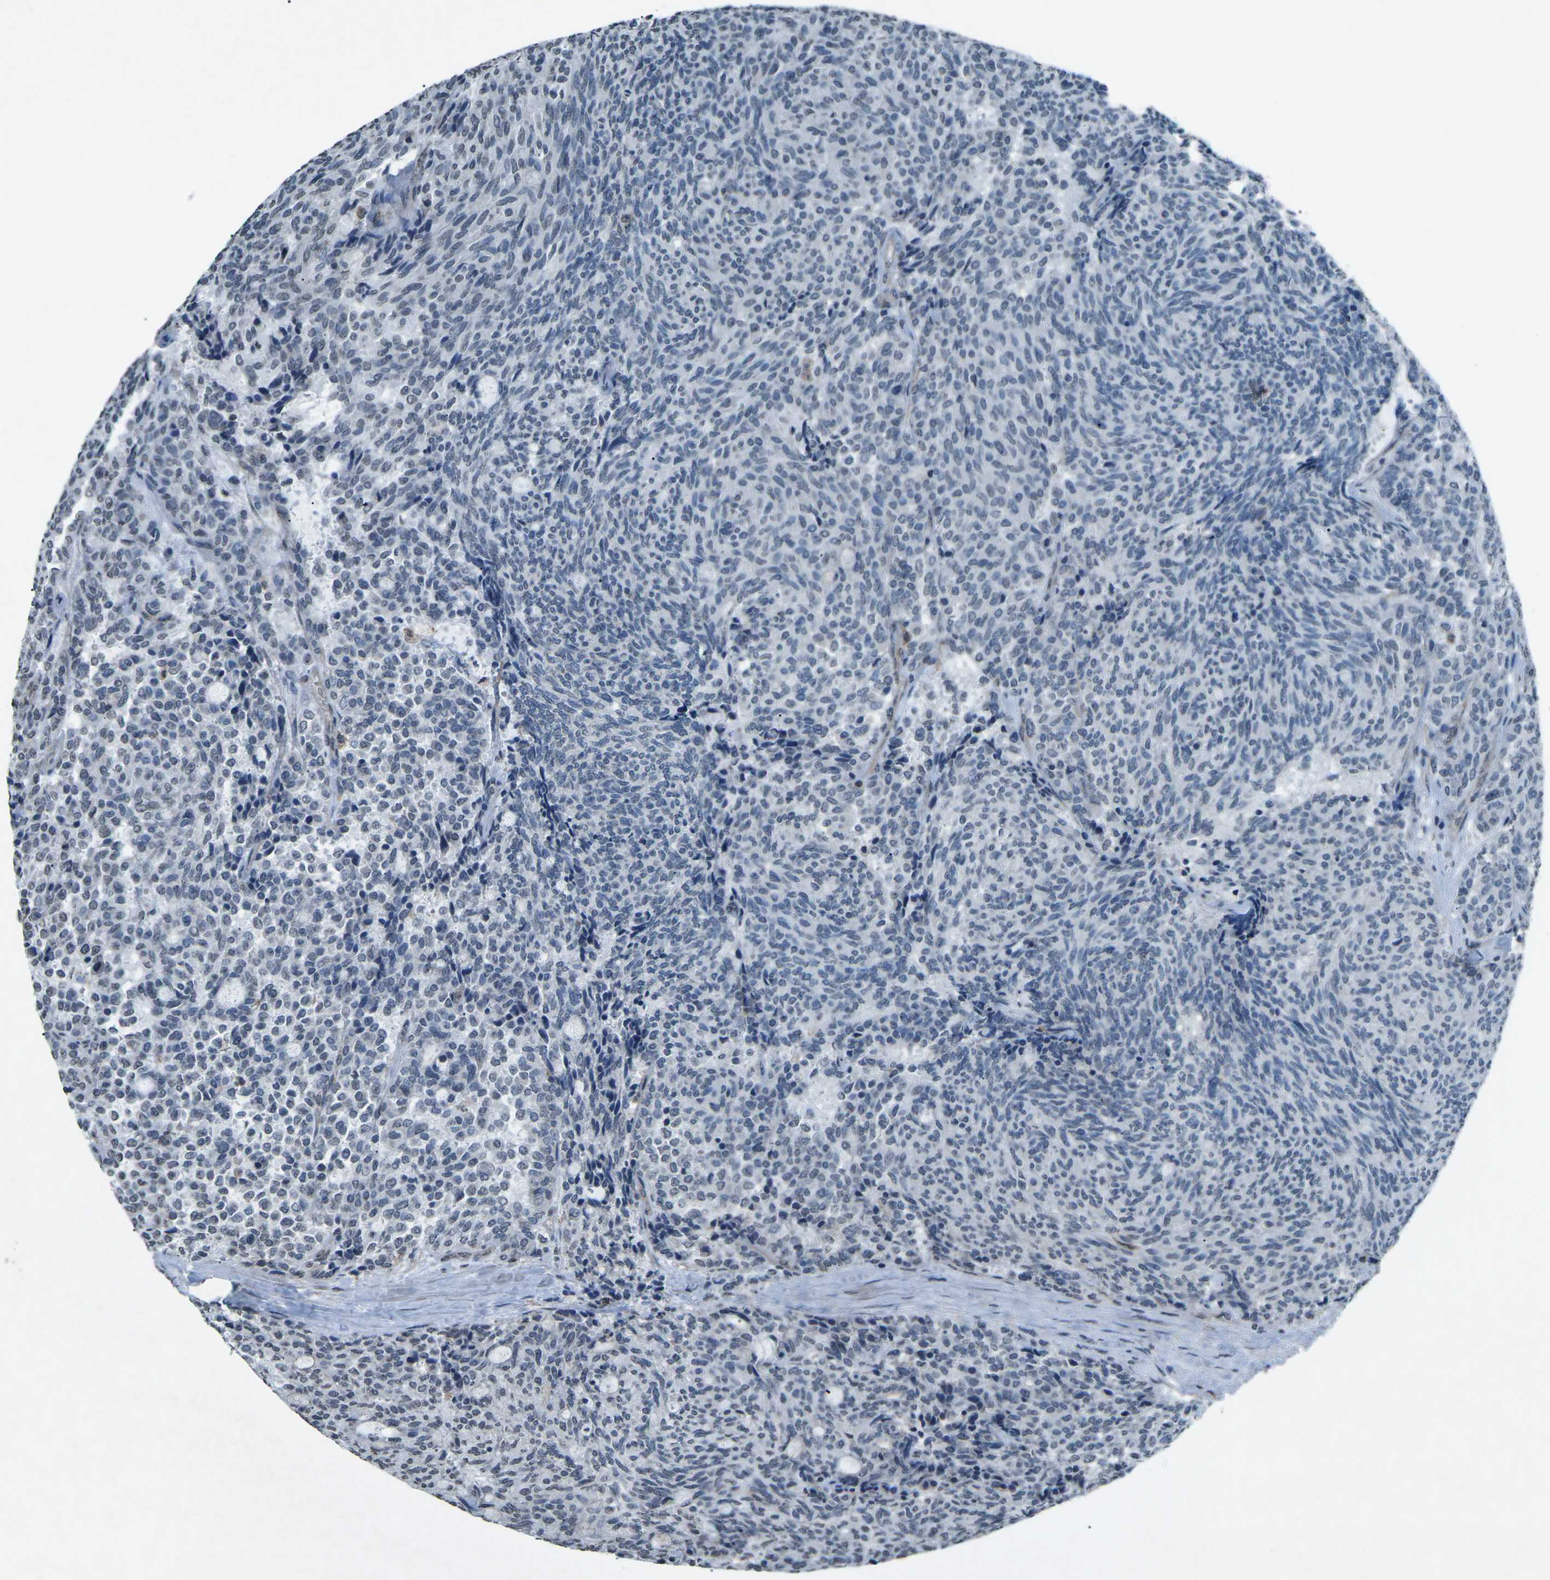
{"staining": {"intensity": "negative", "quantity": "none", "location": "none"}, "tissue": "carcinoid", "cell_type": "Tumor cells", "image_type": "cancer", "snomed": [{"axis": "morphology", "description": "Carcinoid, malignant, NOS"}, {"axis": "topography", "description": "Pancreas"}], "caption": "Immunohistochemical staining of carcinoid (malignant) reveals no significant expression in tumor cells.", "gene": "TFR2", "patient": {"sex": "female", "age": 54}}